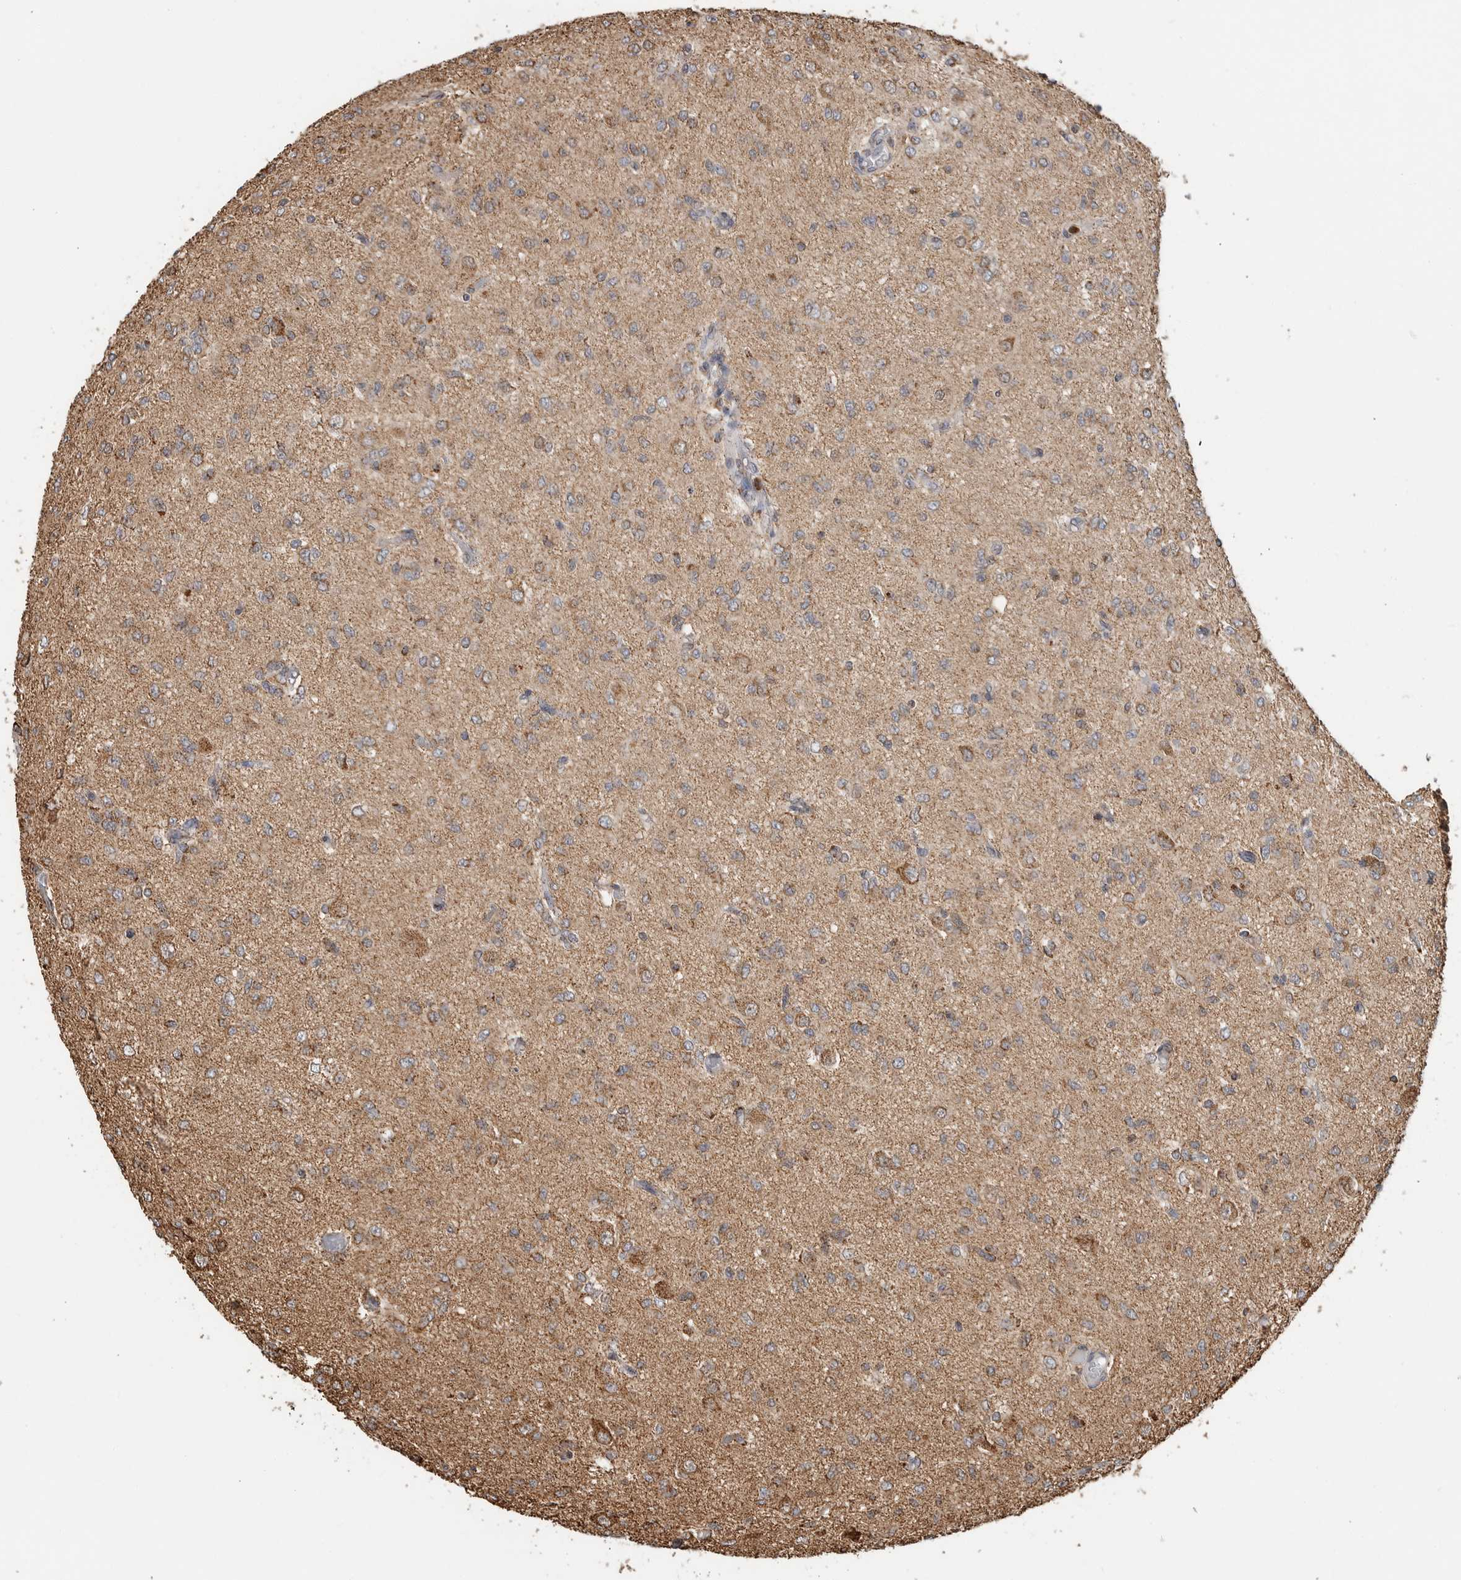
{"staining": {"intensity": "weak", "quantity": "25%-75%", "location": "cytoplasmic/membranous"}, "tissue": "glioma", "cell_type": "Tumor cells", "image_type": "cancer", "snomed": [{"axis": "morphology", "description": "Glioma, malignant, High grade"}, {"axis": "topography", "description": "Brain"}], "caption": "This is an image of immunohistochemistry staining of malignant glioma (high-grade), which shows weak staining in the cytoplasmic/membranous of tumor cells.", "gene": "GCNT2", "patient": {"sex": "female", "age": 59}}